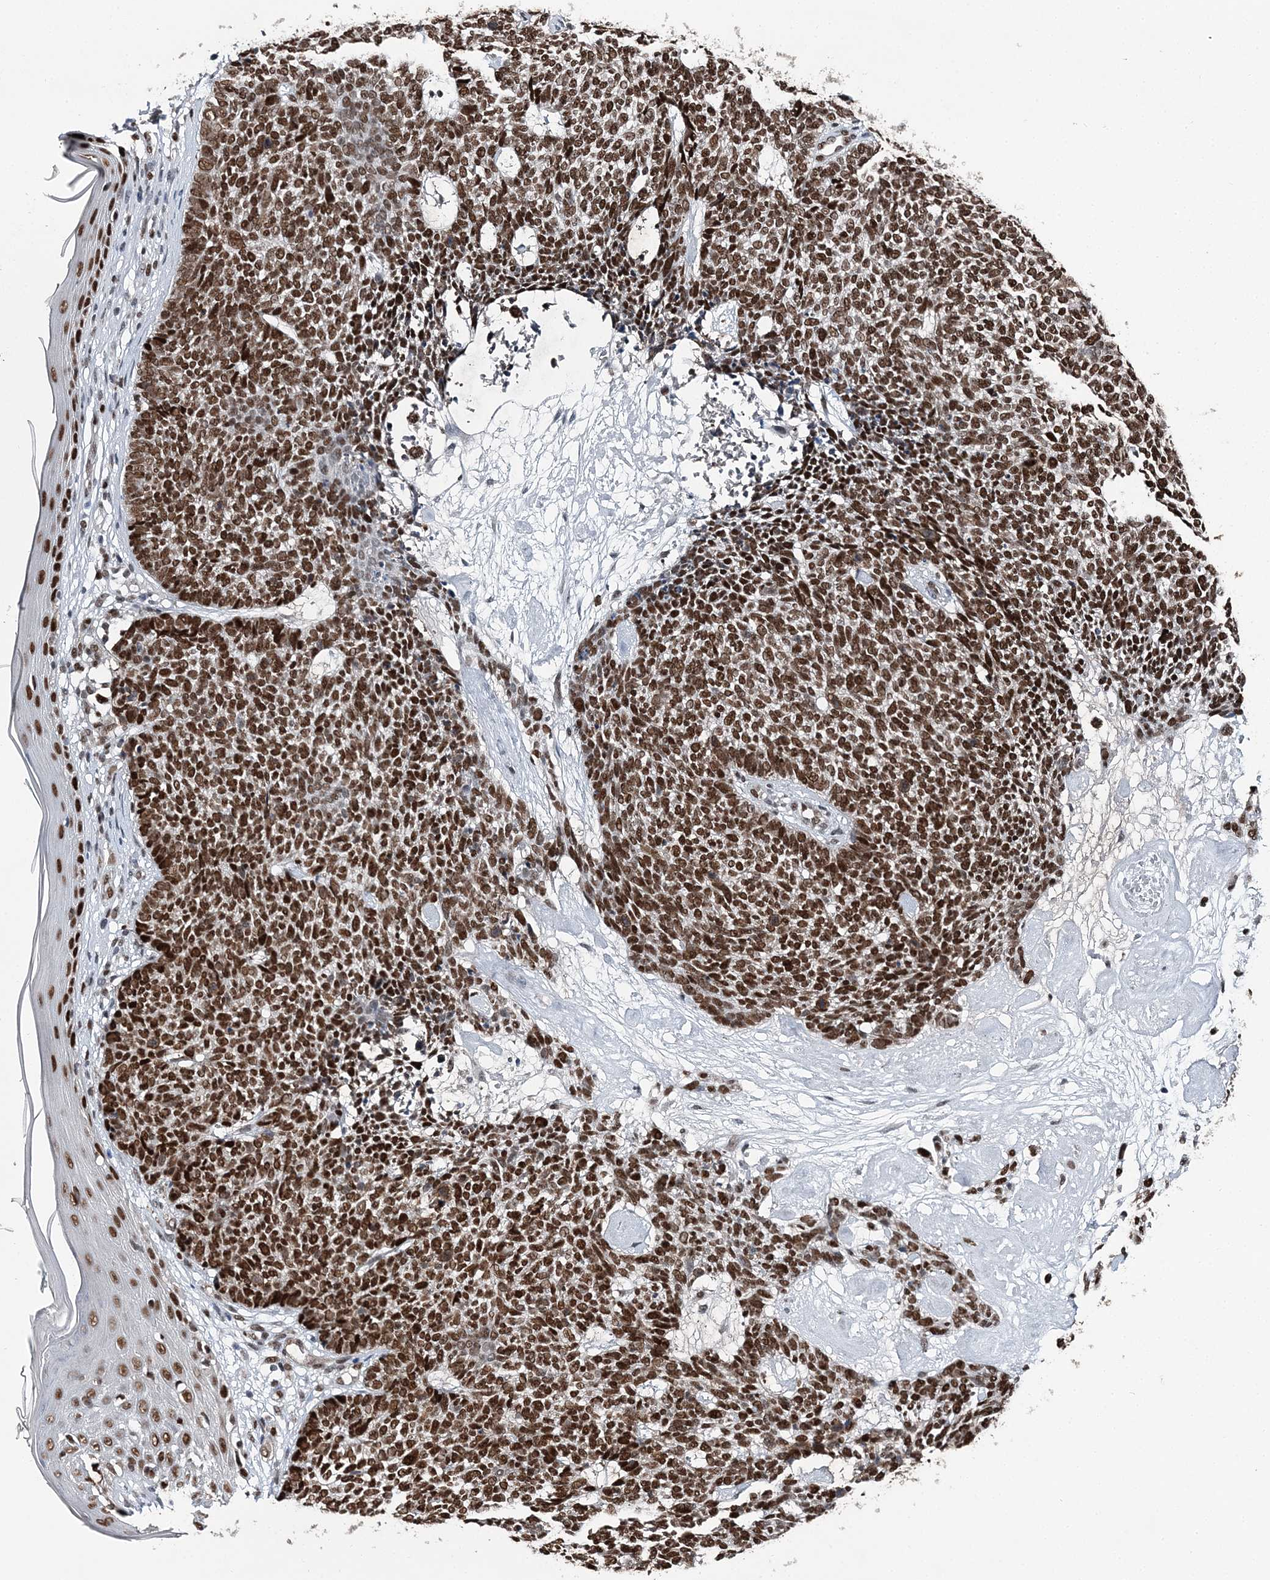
{"staining": {"intensity": "strong", "quantity": ">75%", "location": "nuclear"}, "tissue": "skin cancer", "cell_type": "Tumor cells", "image_type": "cancer", "snomed": [{"axis": "morphology", "description": "Basal cell carcinoma"}, {"axis": "topography", "description": "Skin"}], "caption": "Tumor cells show high levels of strong nuclear staining in about >75% of cells in human skin cancer (basal cell carcinoma). (Brightfield microscopy of DAB IHC at high magnification).", "gene": "HAT1", "patient": {"sex": "female", "age": 84}}